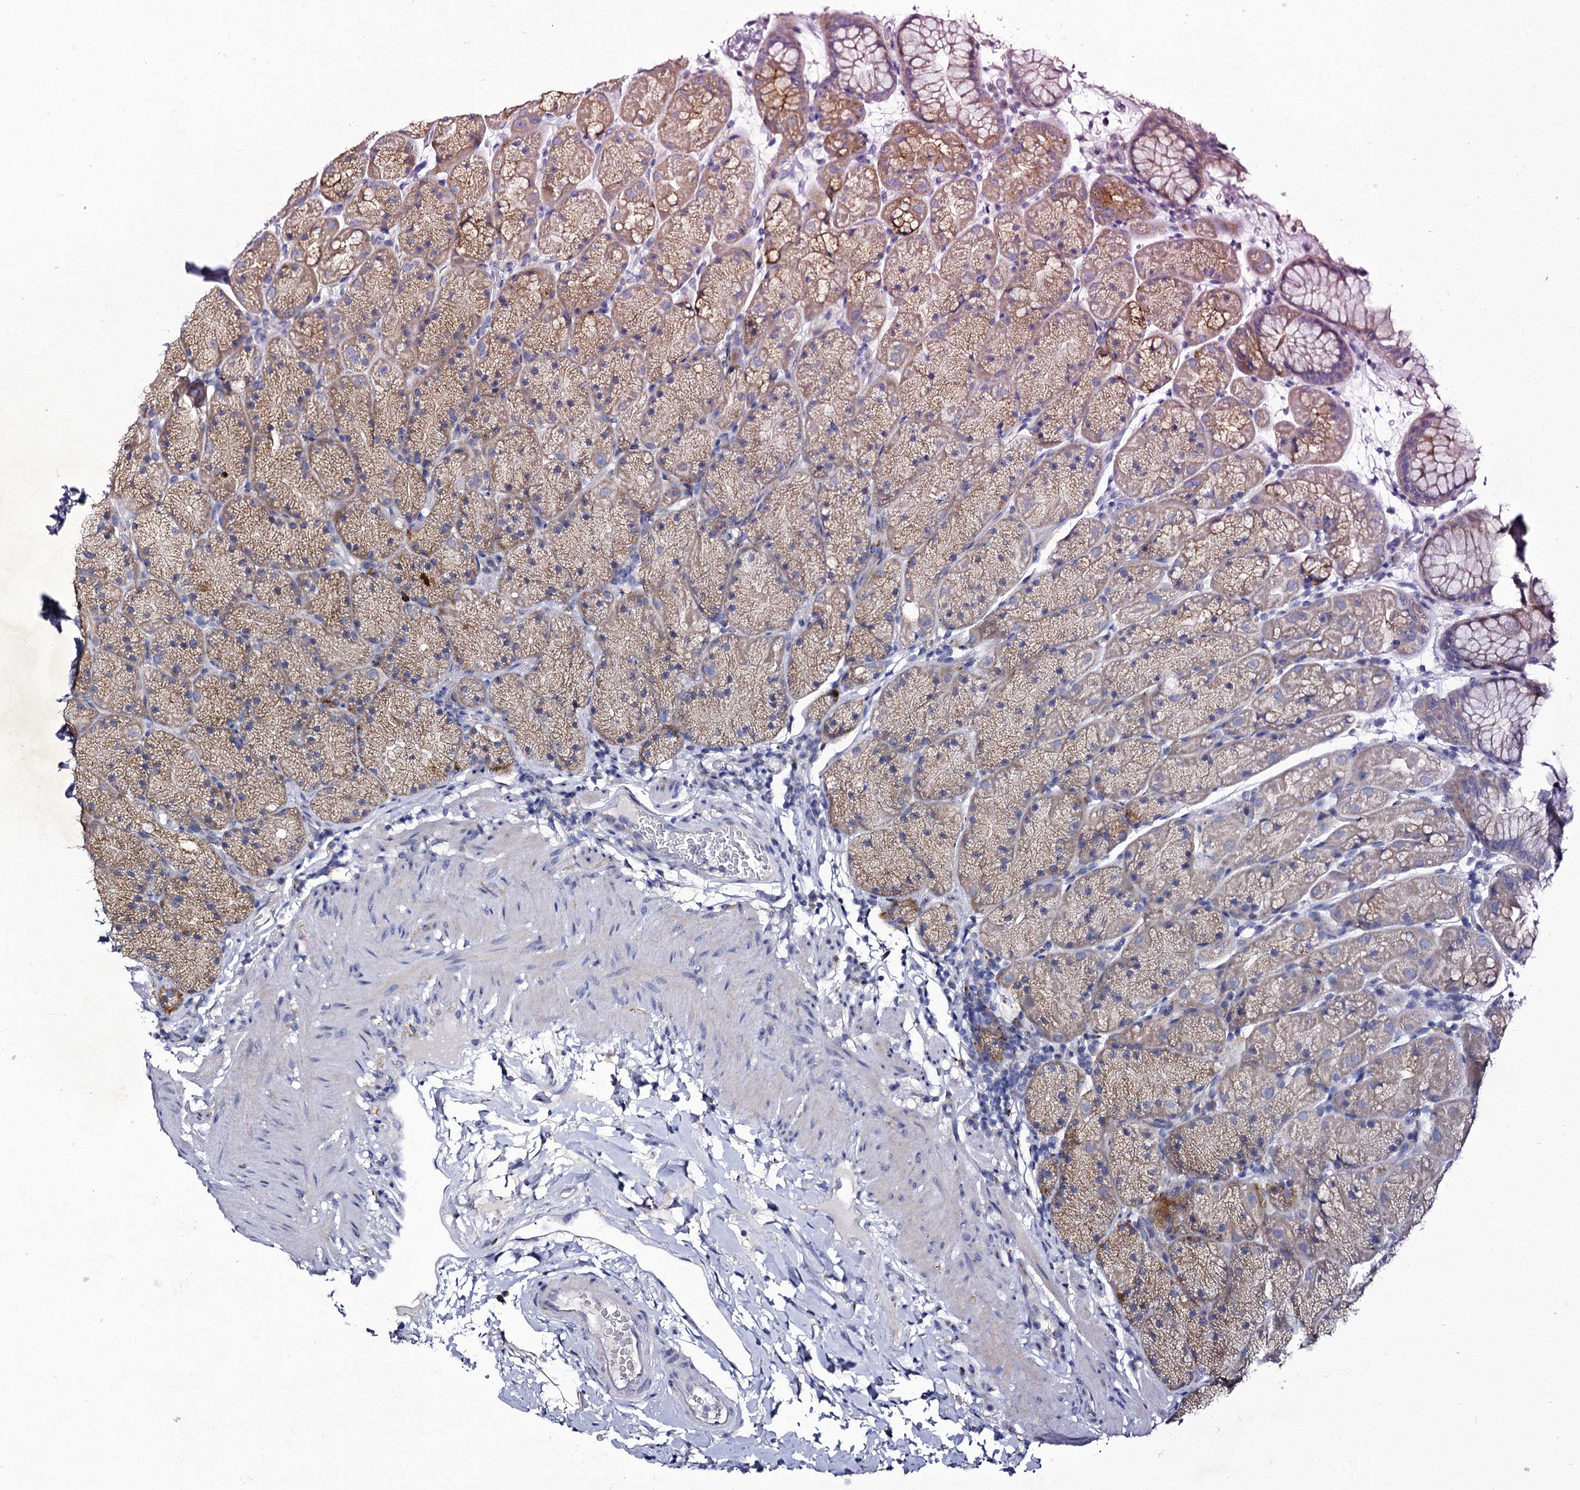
{"staining": {"intensity": "strong", "quantity": "<25%", "location": "cytoplasmic/membranous"}, "tissue": "stomach", "cell_type": "Glandular cells", "image_type": "normal", "snomed": [{"axis": "morphology", "description": "Normal tissue, NOS"}, {"axis": "topography", "description": "Stomach, upper"}, {"axis": "topography", "description": "Stomach, lower"}], "caption": "Immunohistochemistry (IHC) staining of unremarkable stomach, which reveals medium levels of strong cytoplasmic/membranous positivity in about <25% of glandular cells indicating strong cytoplasmic/membranous protein expression. The staining was performed using DAB (3,3'-diaminobenzidine) (brown) for protein detection and nuclei were counterstained in hematoxylin (blue).", "gene": "PANX2", "patient": {"sex": "male", "age": 67}}